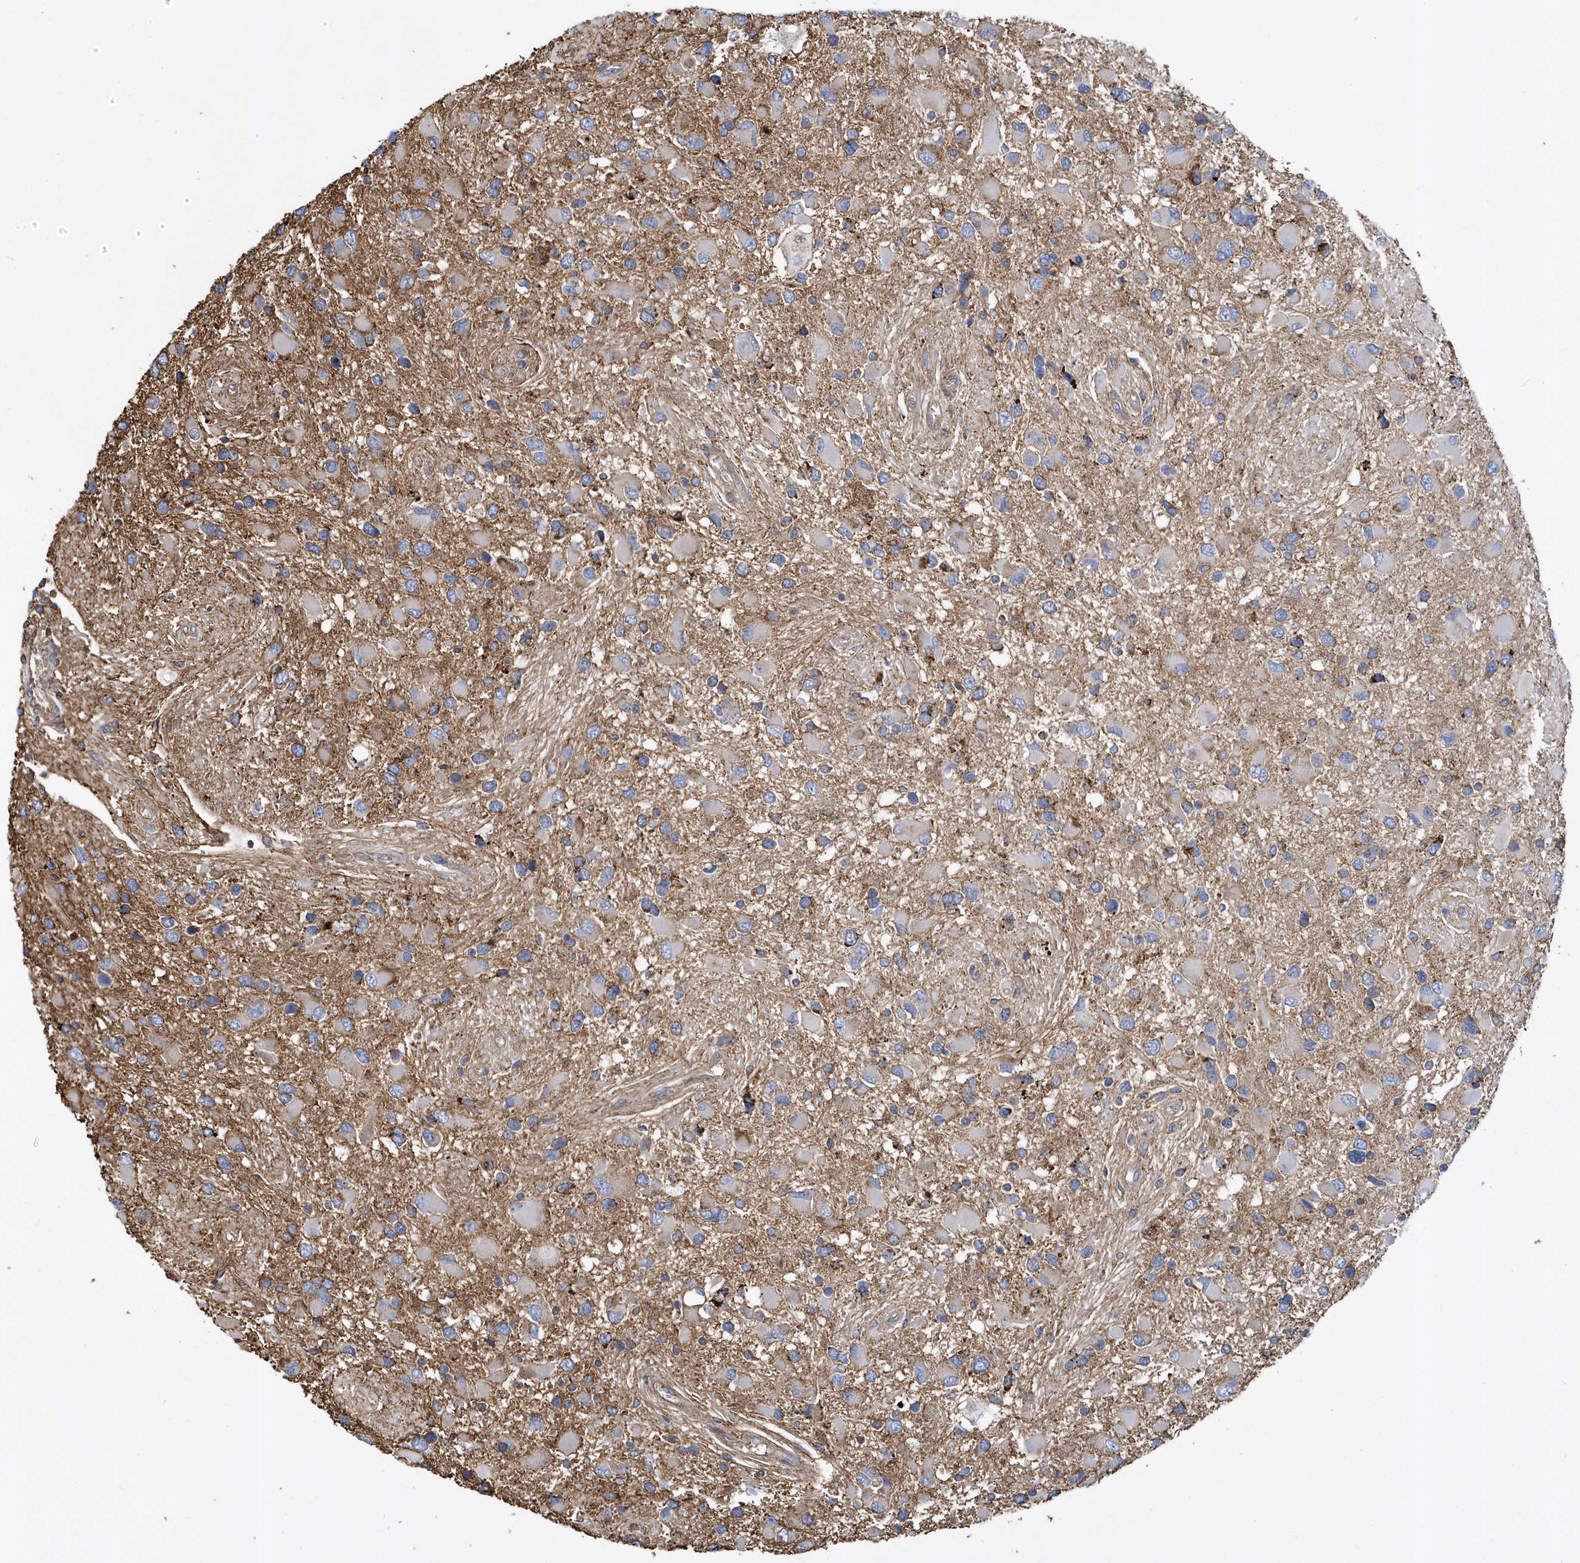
{"staining": {"intensity": "negative", "quantity": "none", "location": "none"}, "tissue": "glioma", "cell_type": "Tumor cells", "image_type": "cancer", "snomed": [{"axis": "morphology", "description": "Glioma, malignant, High grade"}, {"axis": "topography", "description": "Brain"}], "caption": "Protein analysis of high-grade glioma (malignant) reveals no significant staining in tumor cells.", "gene": "TRAIP", "patient": {"sex": "male", "age": 53}}